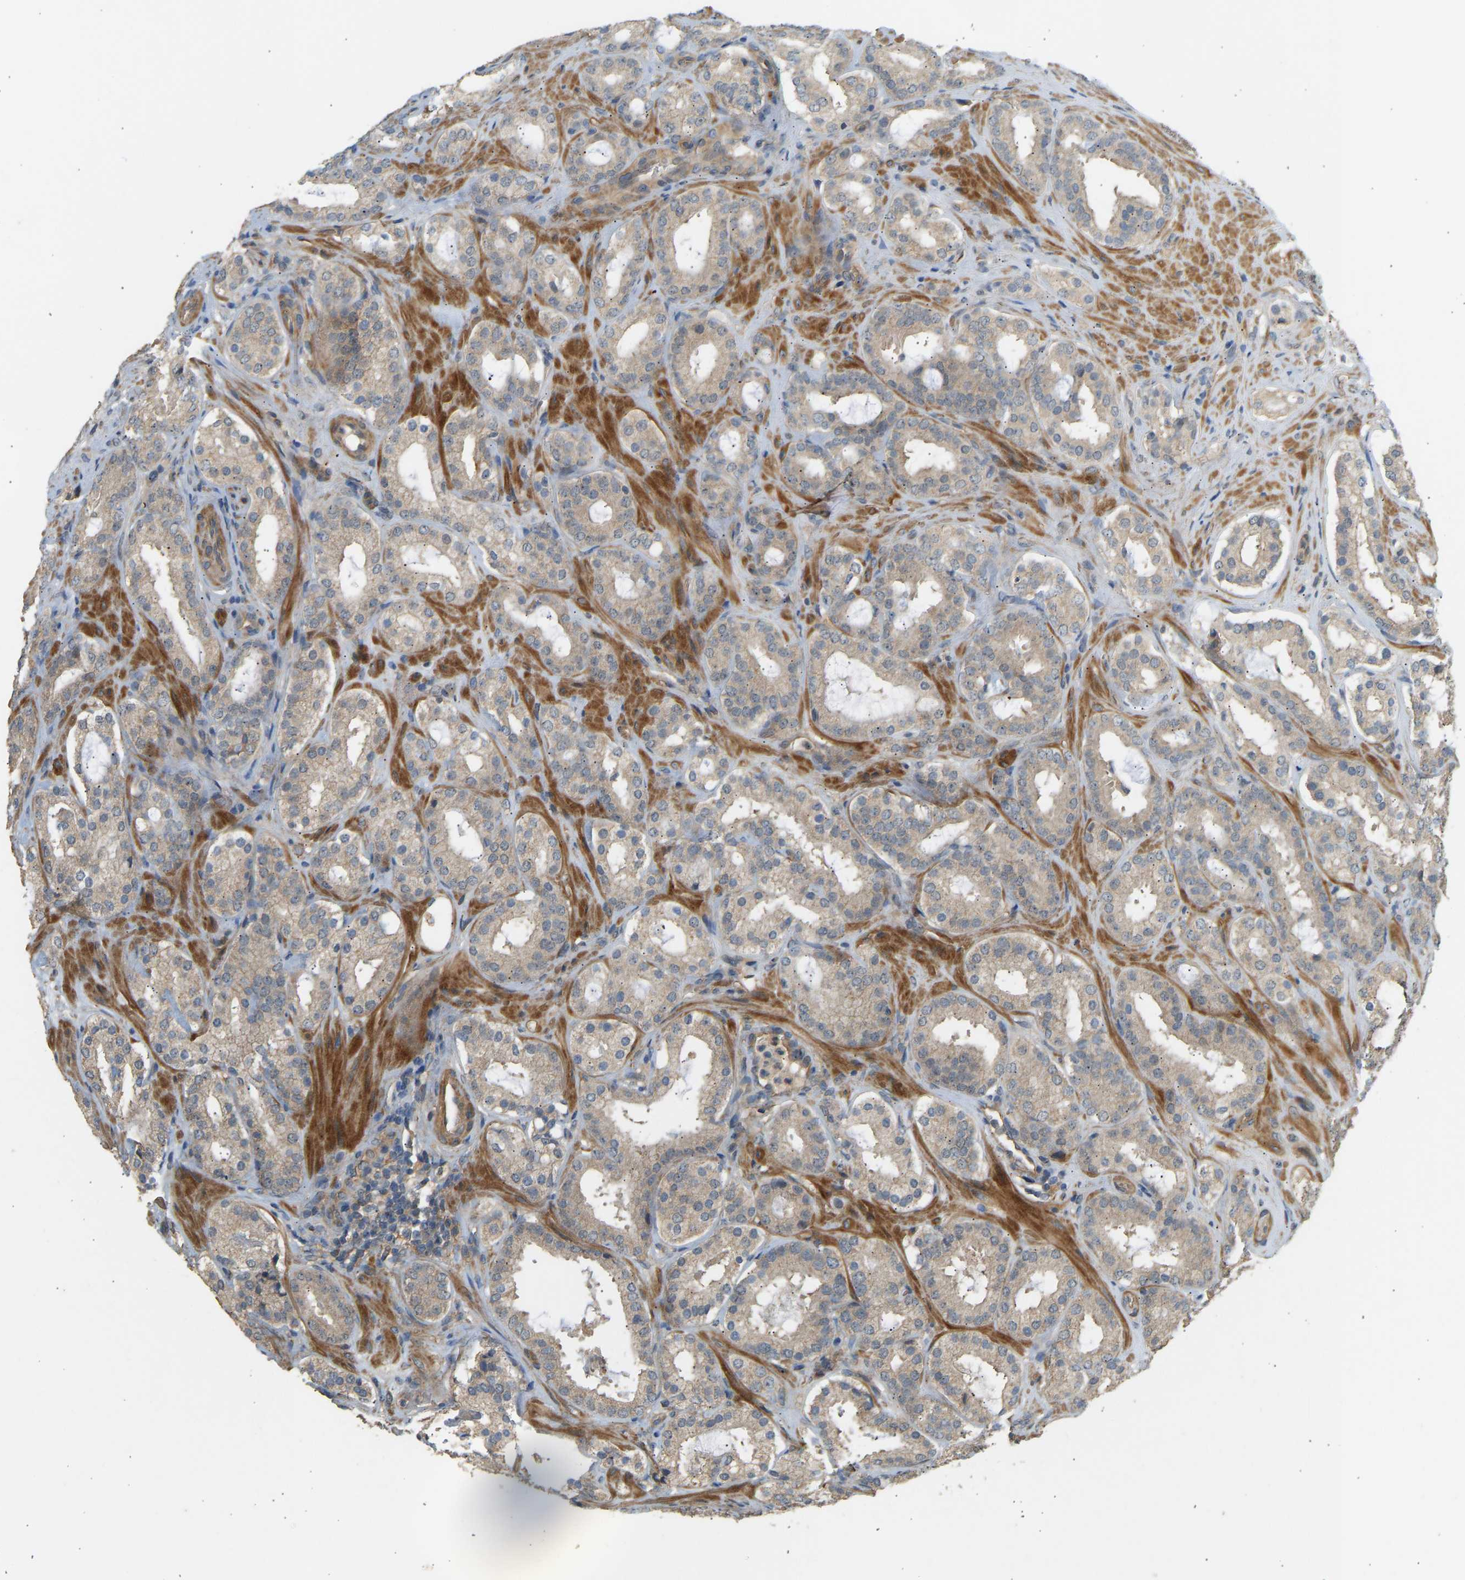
{"staining": {"intensity": "weak", "quantity": "25%-75%", "location": "cytoplasmic/membranous"}, "tissue": "prostate cancer", "cell_type": "Tumor cells", "image_type": "cancer", "snomed": [{"axis": "morphology", "description": "Adenocarcinoma, Low grade"}, {"axis": "topography", "description": "Prostate"}], "caption": "Tumor cells show weak cytoplasmic/membranous positivity in approximately 25%-75% of cells in low-grade adenocarcinoma (prostate).", "gene": "RGL1", "patient": {"sex": "male", "age": 69}}